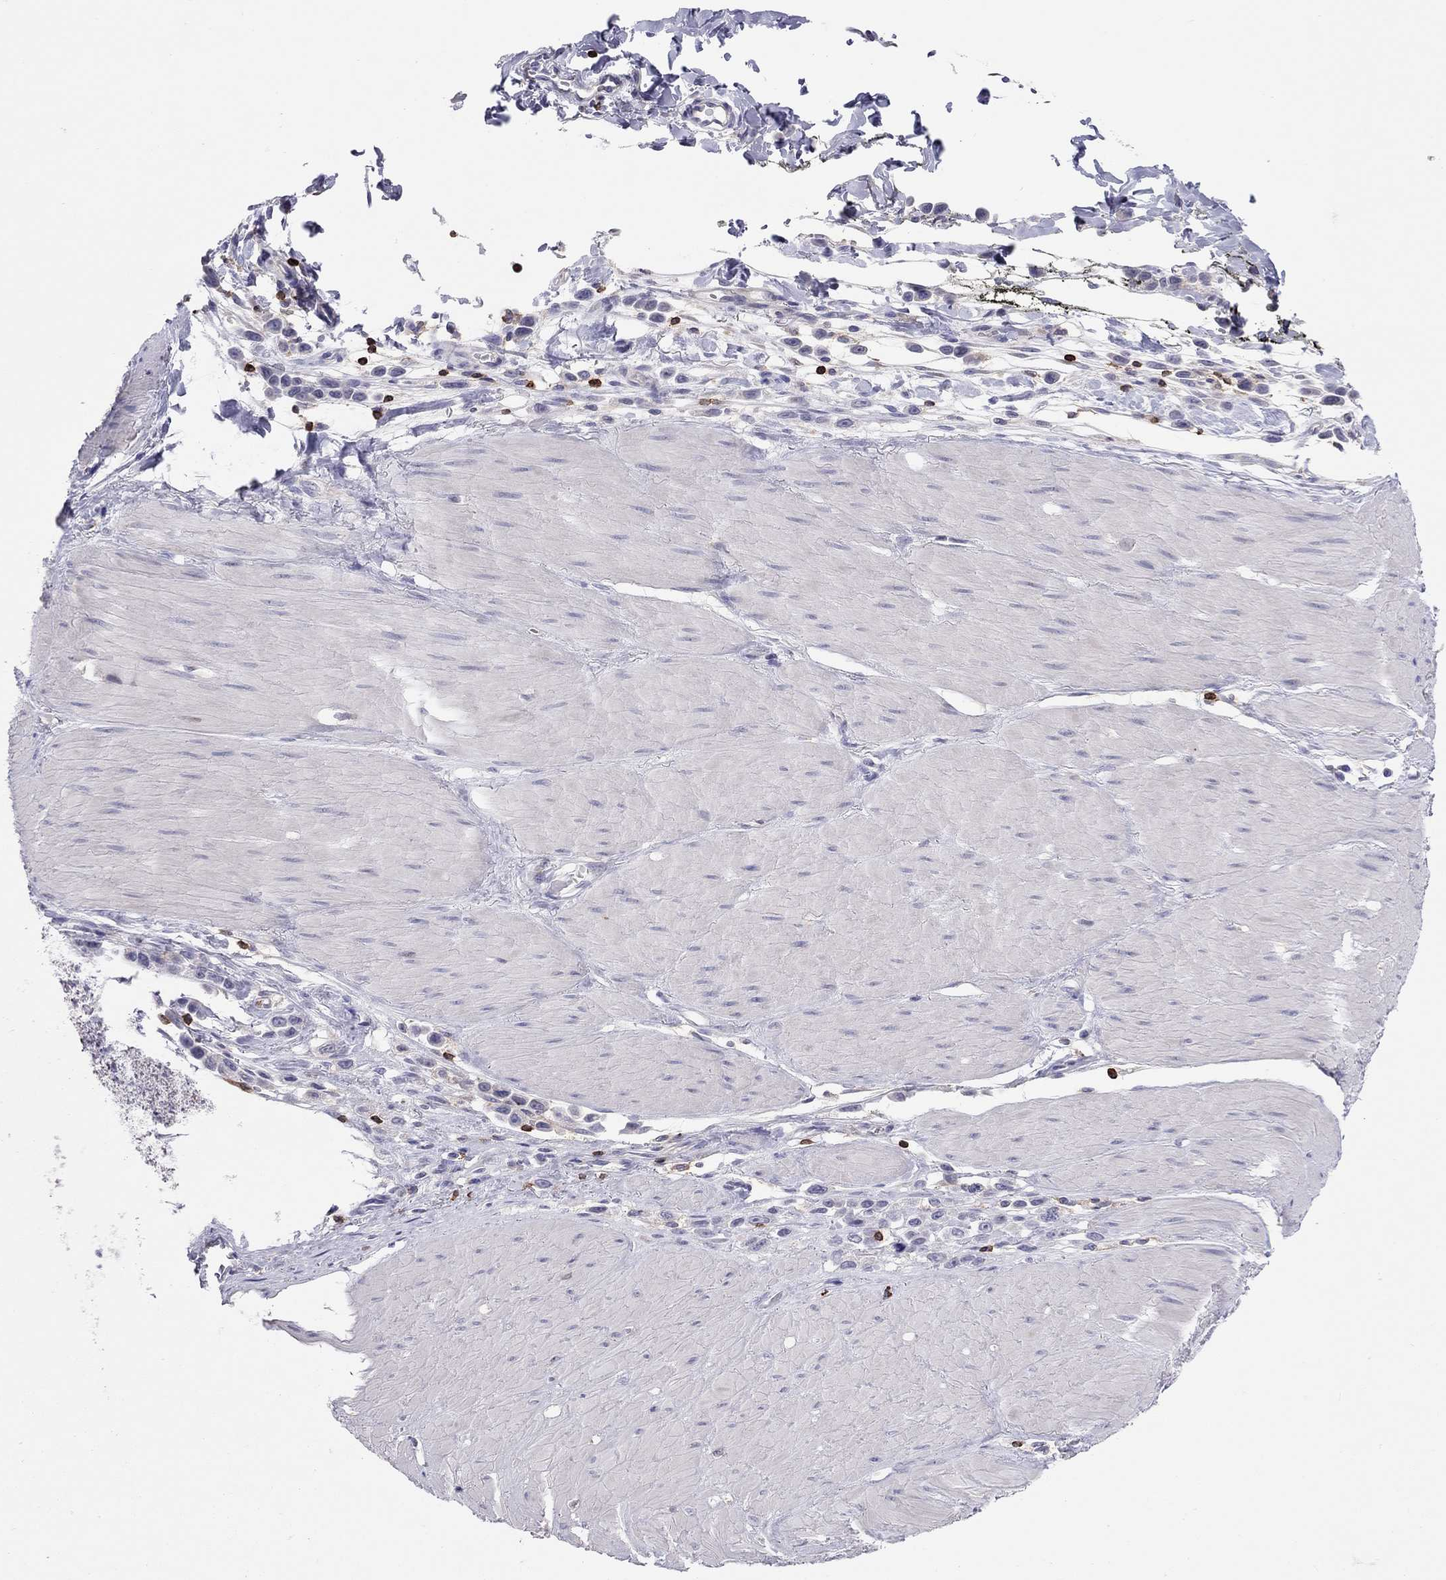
{"staining": {"intensity": "negative", "quantity": "none", "location": "none"}, "tissue": "stomach cancer", "cell_type": "Tumor cells", "image_type": "cancer", "snomed": [{"axis": "morphology", "description": "Adenocarcinoma, NOS"}, {"axis": "topography", "description": "Stomach"}], "caption": "Immunohistochemical staining of adenocarcinoma (stomach) shows no significant positivity in tumor cells.", "gene": "MND1", "patient": {"sex": "male", "age": 47}}